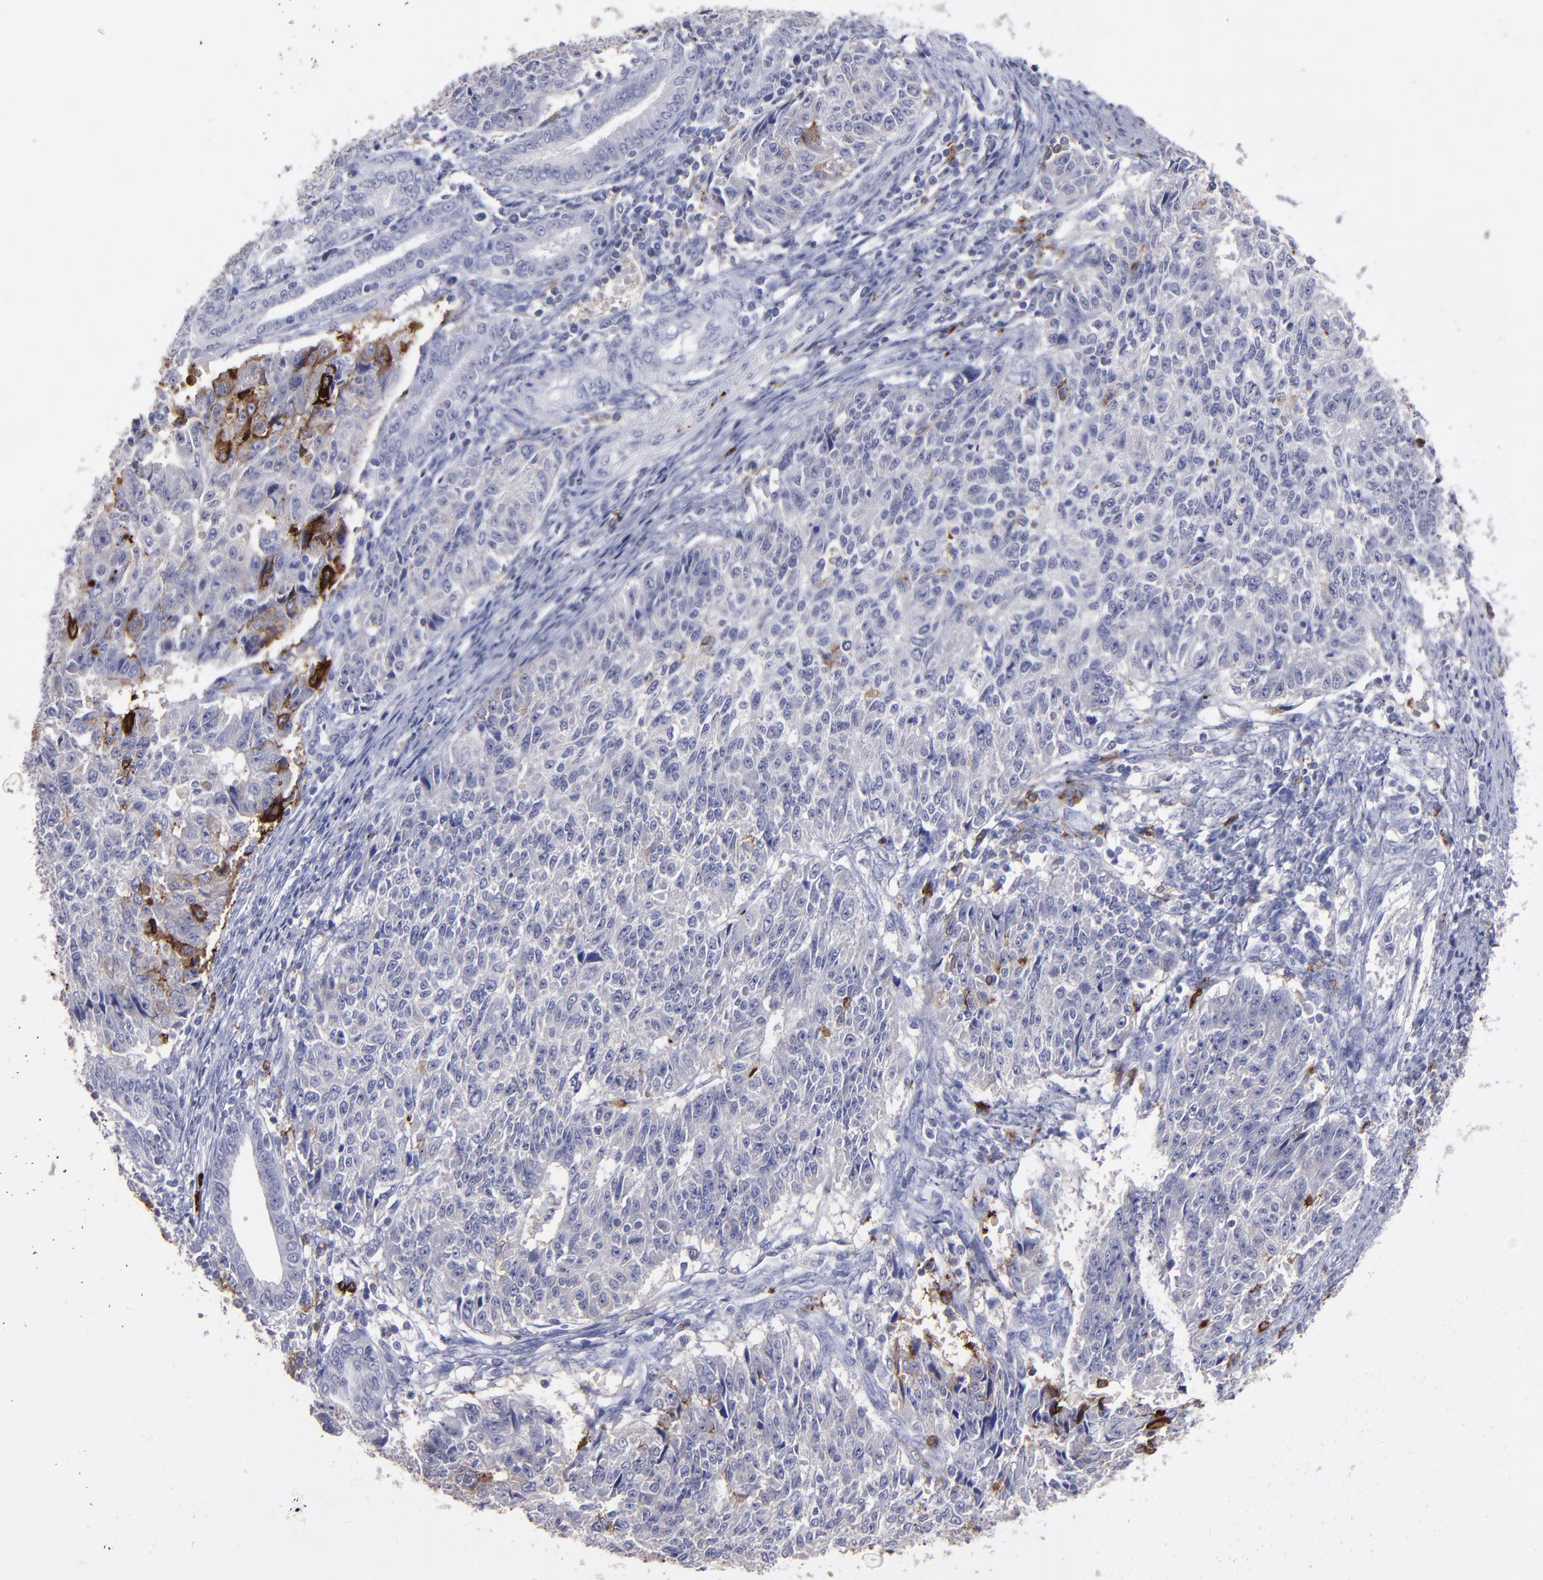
{"staining": {"intensity": "negative", "quantity": "none", "location": "none"}, "tissue": "endometrial cancer", "cell_type": "Tumor cells", "image_type": "cancer", "snomed": [{"axis": "morphology", "description": "Adenocarcinoma, NOS"}, {"axis": "topography", "description": "Endometrium"}], "caption": "This is a micrograph of IHC staining of adenocarcinoma (endometrial), which shows no positivity in tumor cells.", "gene": "CD36", "patient": {"sex": "female", "age": 42}}